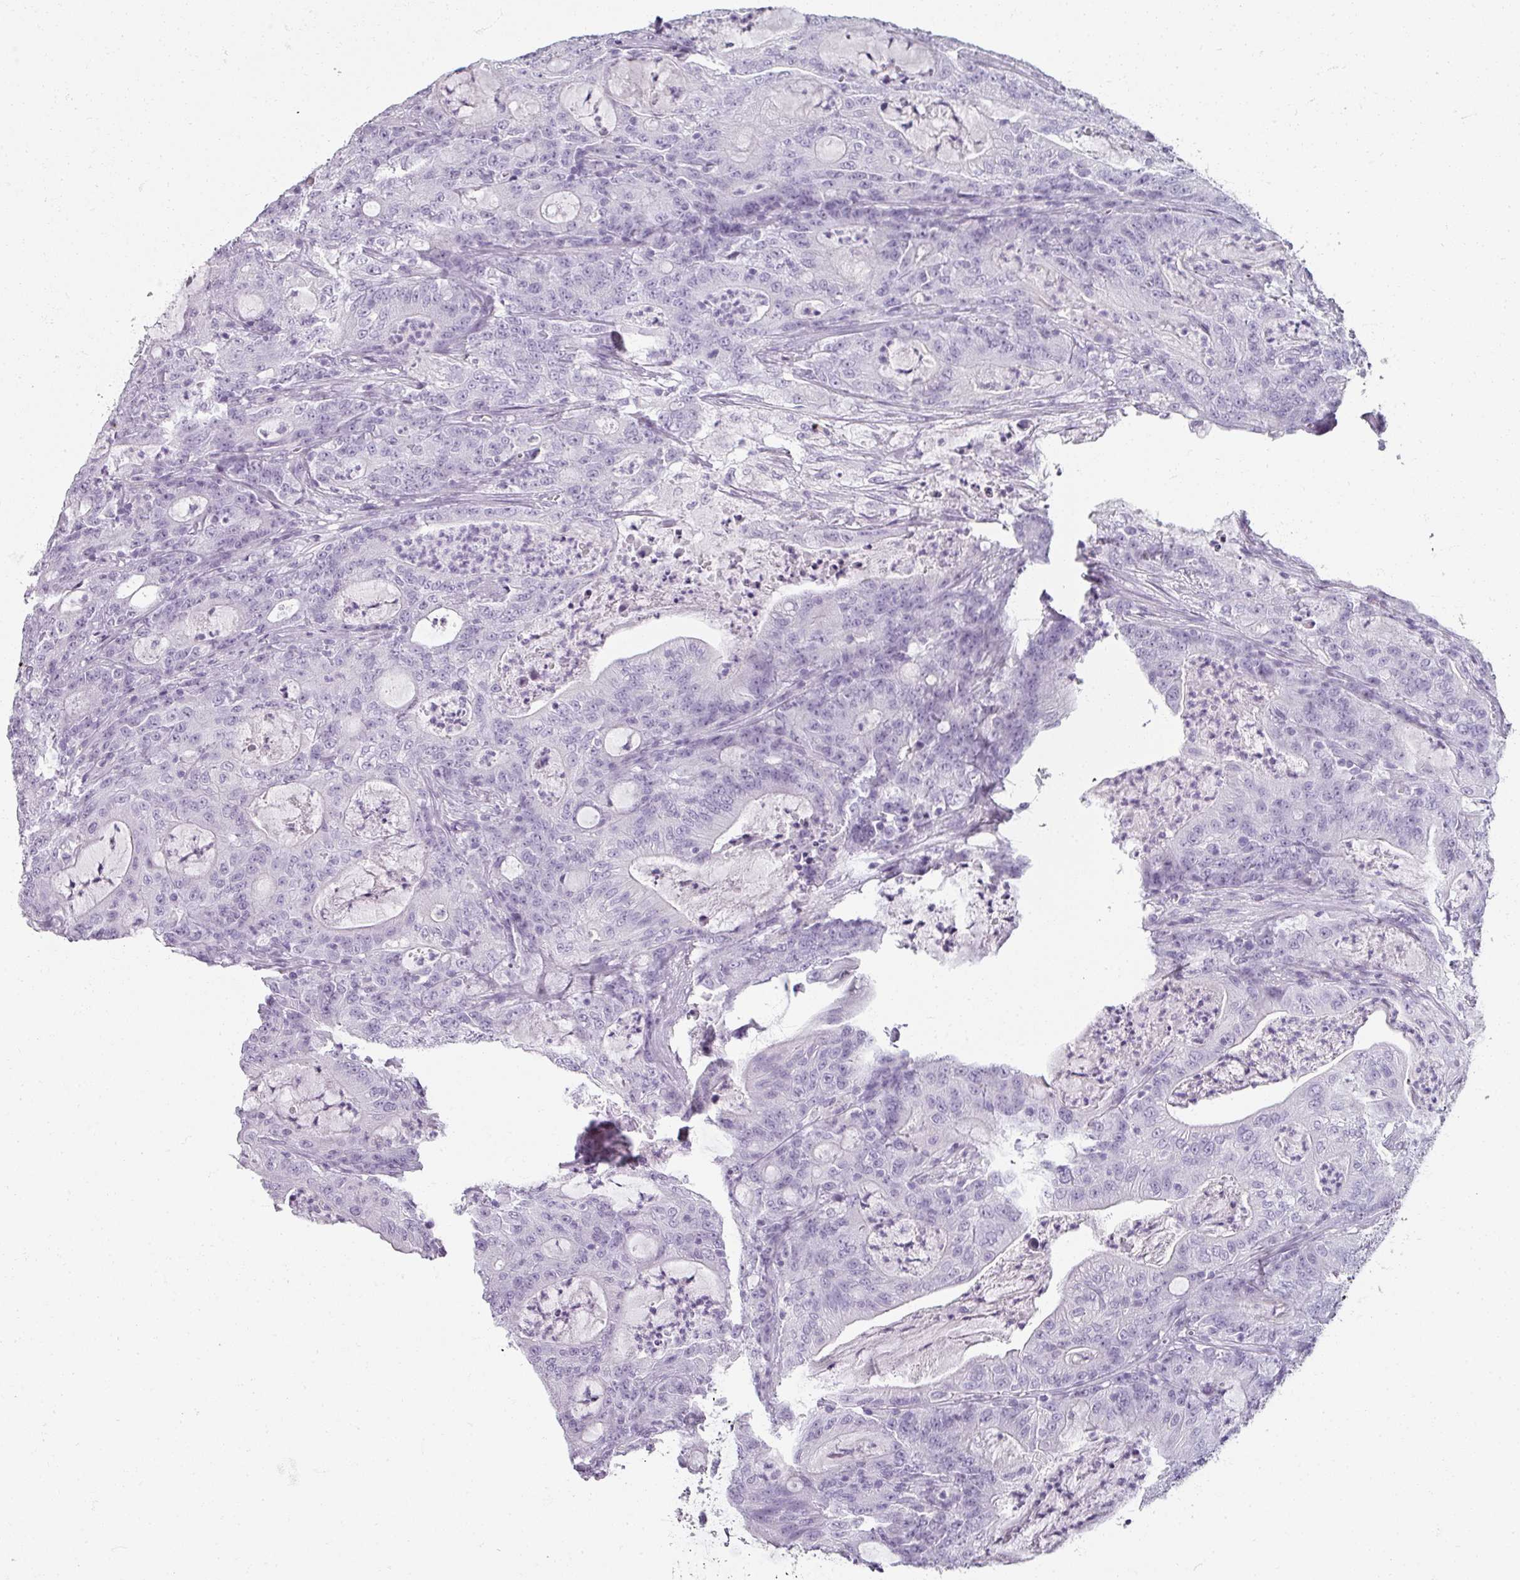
{"staining": {"intensity": "negative", "quantity": "none", "location": "none"}, "tissue": "colorectal cancer", "cell_type": "Tumor cells", "image_type": "cancer", "snomed": [{"axis": "morphology", "description": "Adenocarcinoma, NOS"}, {"axis": "topography", "description": "Colon"}], "caption": "High power microscopy histopathology image of an immunohistochemistry micrograph of colorectal cancer (adenocarcinoma), revealing no significant staining in tumor cells.", "gene": "REG3G", "patient": {"sex": "male", "age": 83}}